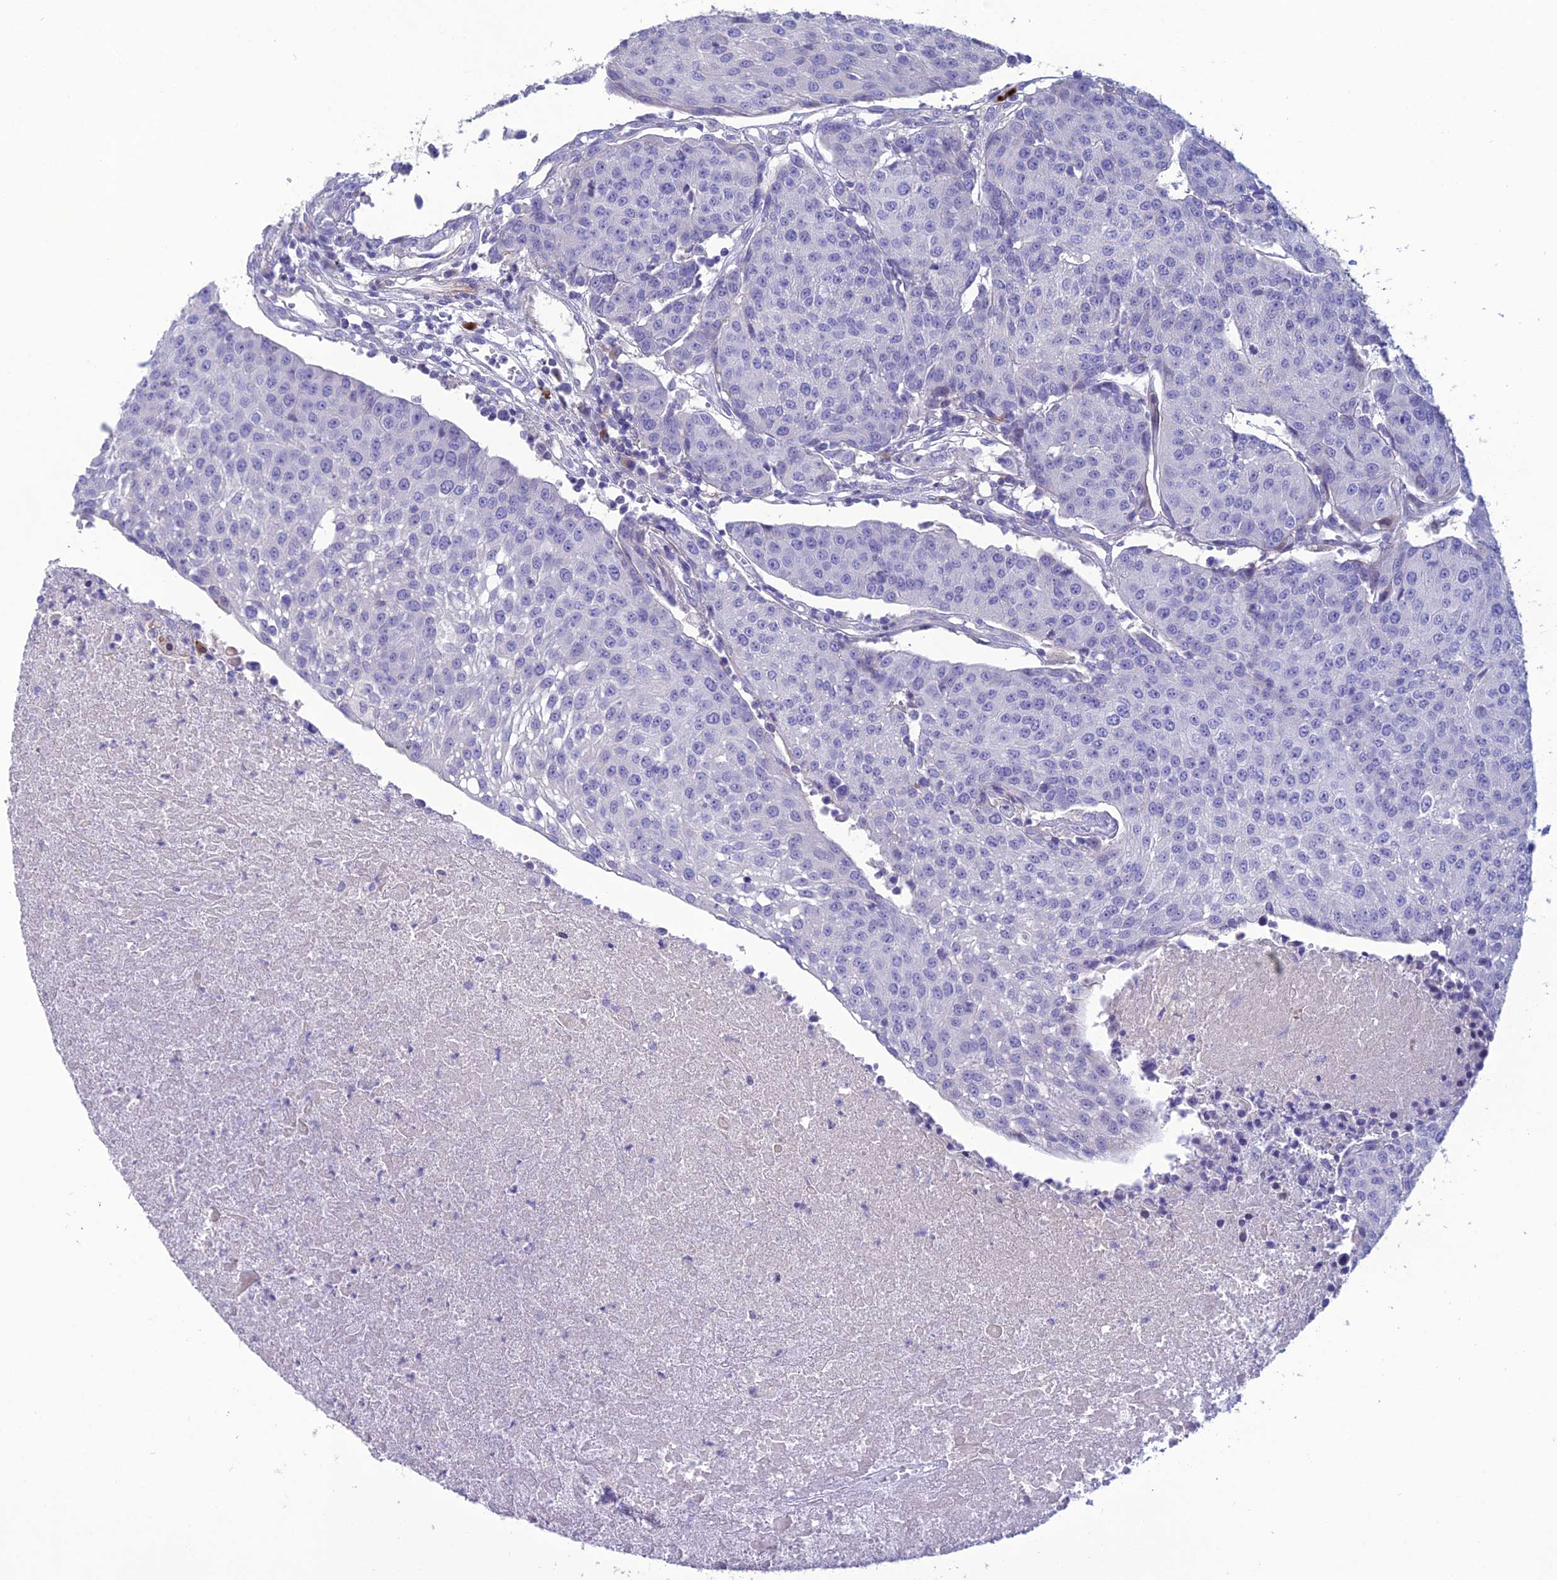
{"staining": {"intensity": "negative", "quantity": "none", "location": "none"}, "tissue": "urothelial cancer", "cell_type": "Tumor cells", "image_type": "cancer", "snomed": [{"axis": "morphology", "description": "Urothelial carcinoma, High grade"}, {"axis": "topography", "description": "Urinary bladder"}], "caption": "Immunohistochemistry micrograph of neoplastic tissue: urothelial cancer stained with DAB reveals no significant protein staining in tumor cells.", "gene": "OR56B1", "patient": {"sex": "female", "age": 85}}